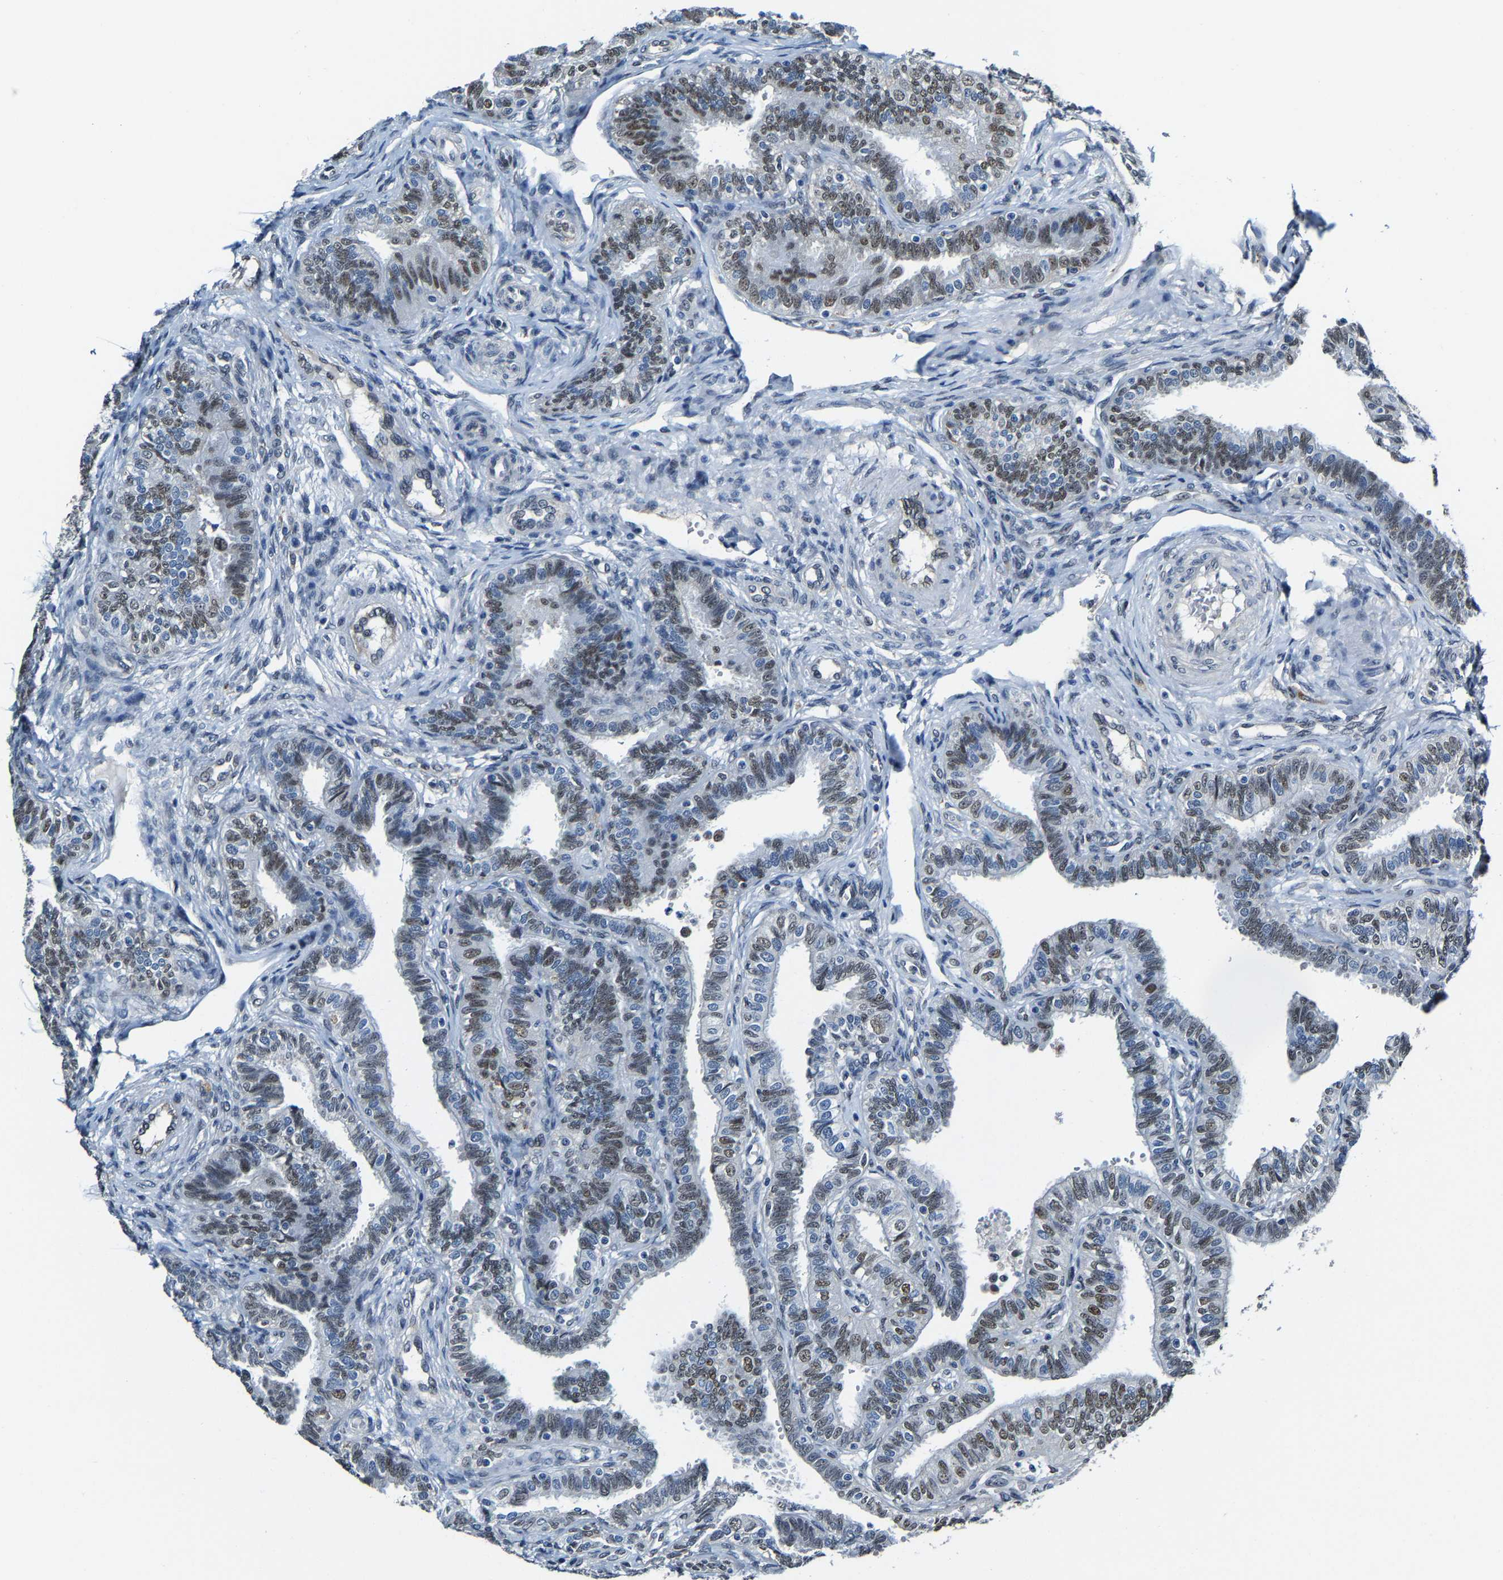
{"staining": {"intensity": "moderate", "quantity": "25%-75%", "location": "nuclear"}, "tissue": "fallopian tube", "cell_type": "Glandular cells", "image_type": "normal", "snomed": [{"axis": "morphology", "description": "Normal tissue, NOS"}, {"axis": "topography", "description": "Fallopian tube"}, {"axis": "topography", "description": "Placenta"}], "caption": "A medium amount of moderate nuclear staining is identified in approximately 25%-75% of glandular cells in benign fallopian tube. (IHC, brightfield microscopy, high magnification).", "gene": "METTL1", "patient": {"sex": "female", "age": 34}}